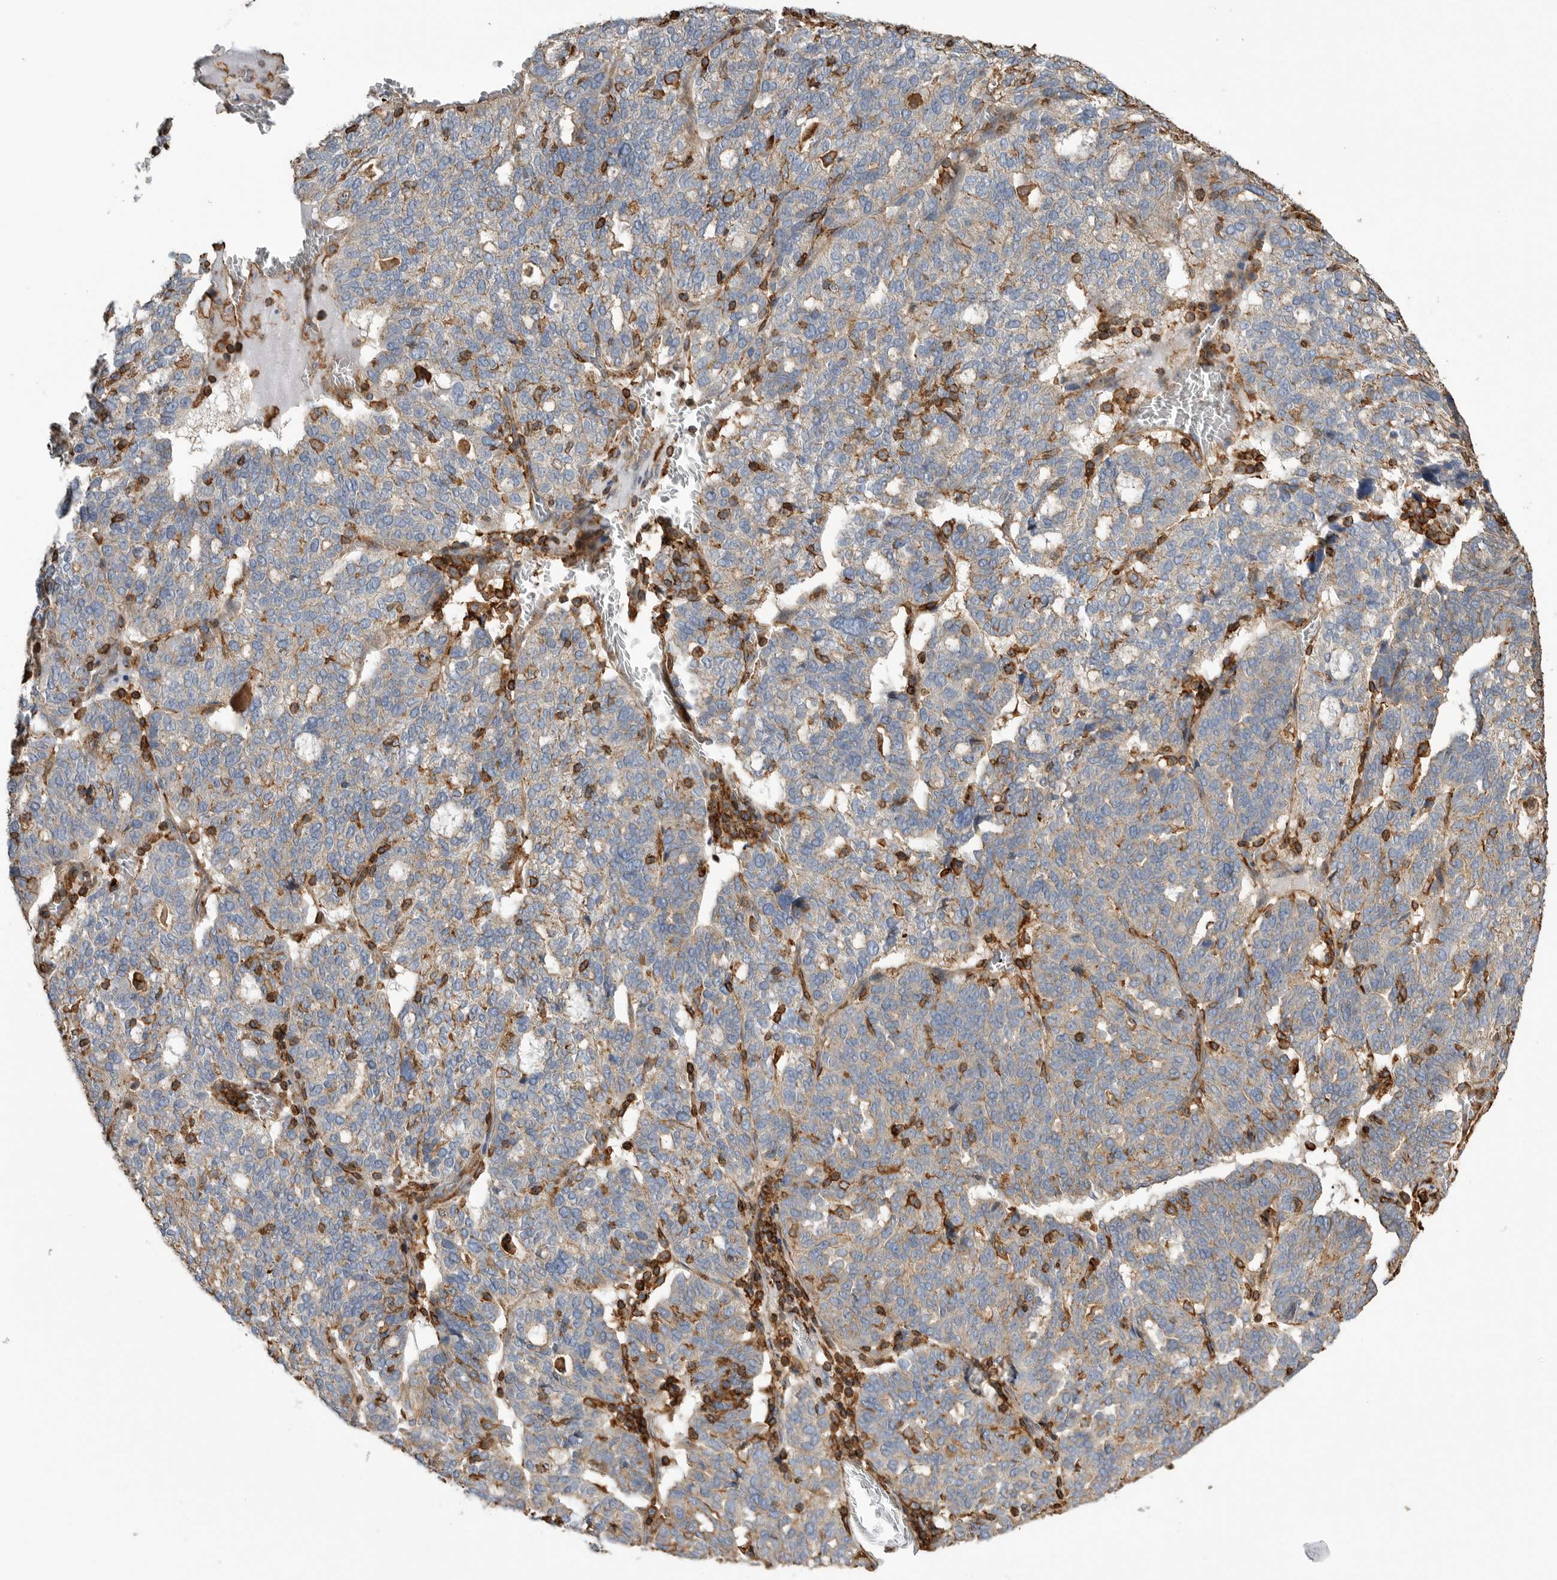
{"staining": {"intensity": "negative", "quantity": "none", "location": "none"}, "tissue": "ovarian cancer", "cell_type": "Tumor cells", "image_type": "cancer", "snomed": [{"axis": "morphology", "description": "Cystadenocarcinoma, serous, NOS"}, {"axis": "topography", "description": "Ovary"}], "caption": "Immunohistochemistry photomicrograph of ovarian serous cystadenocarcinoma stained for a protein (brown), which reveals no staining in tumor cells.", "gene": "GPER1", "patient": {"sex": "female", "age": 59}}